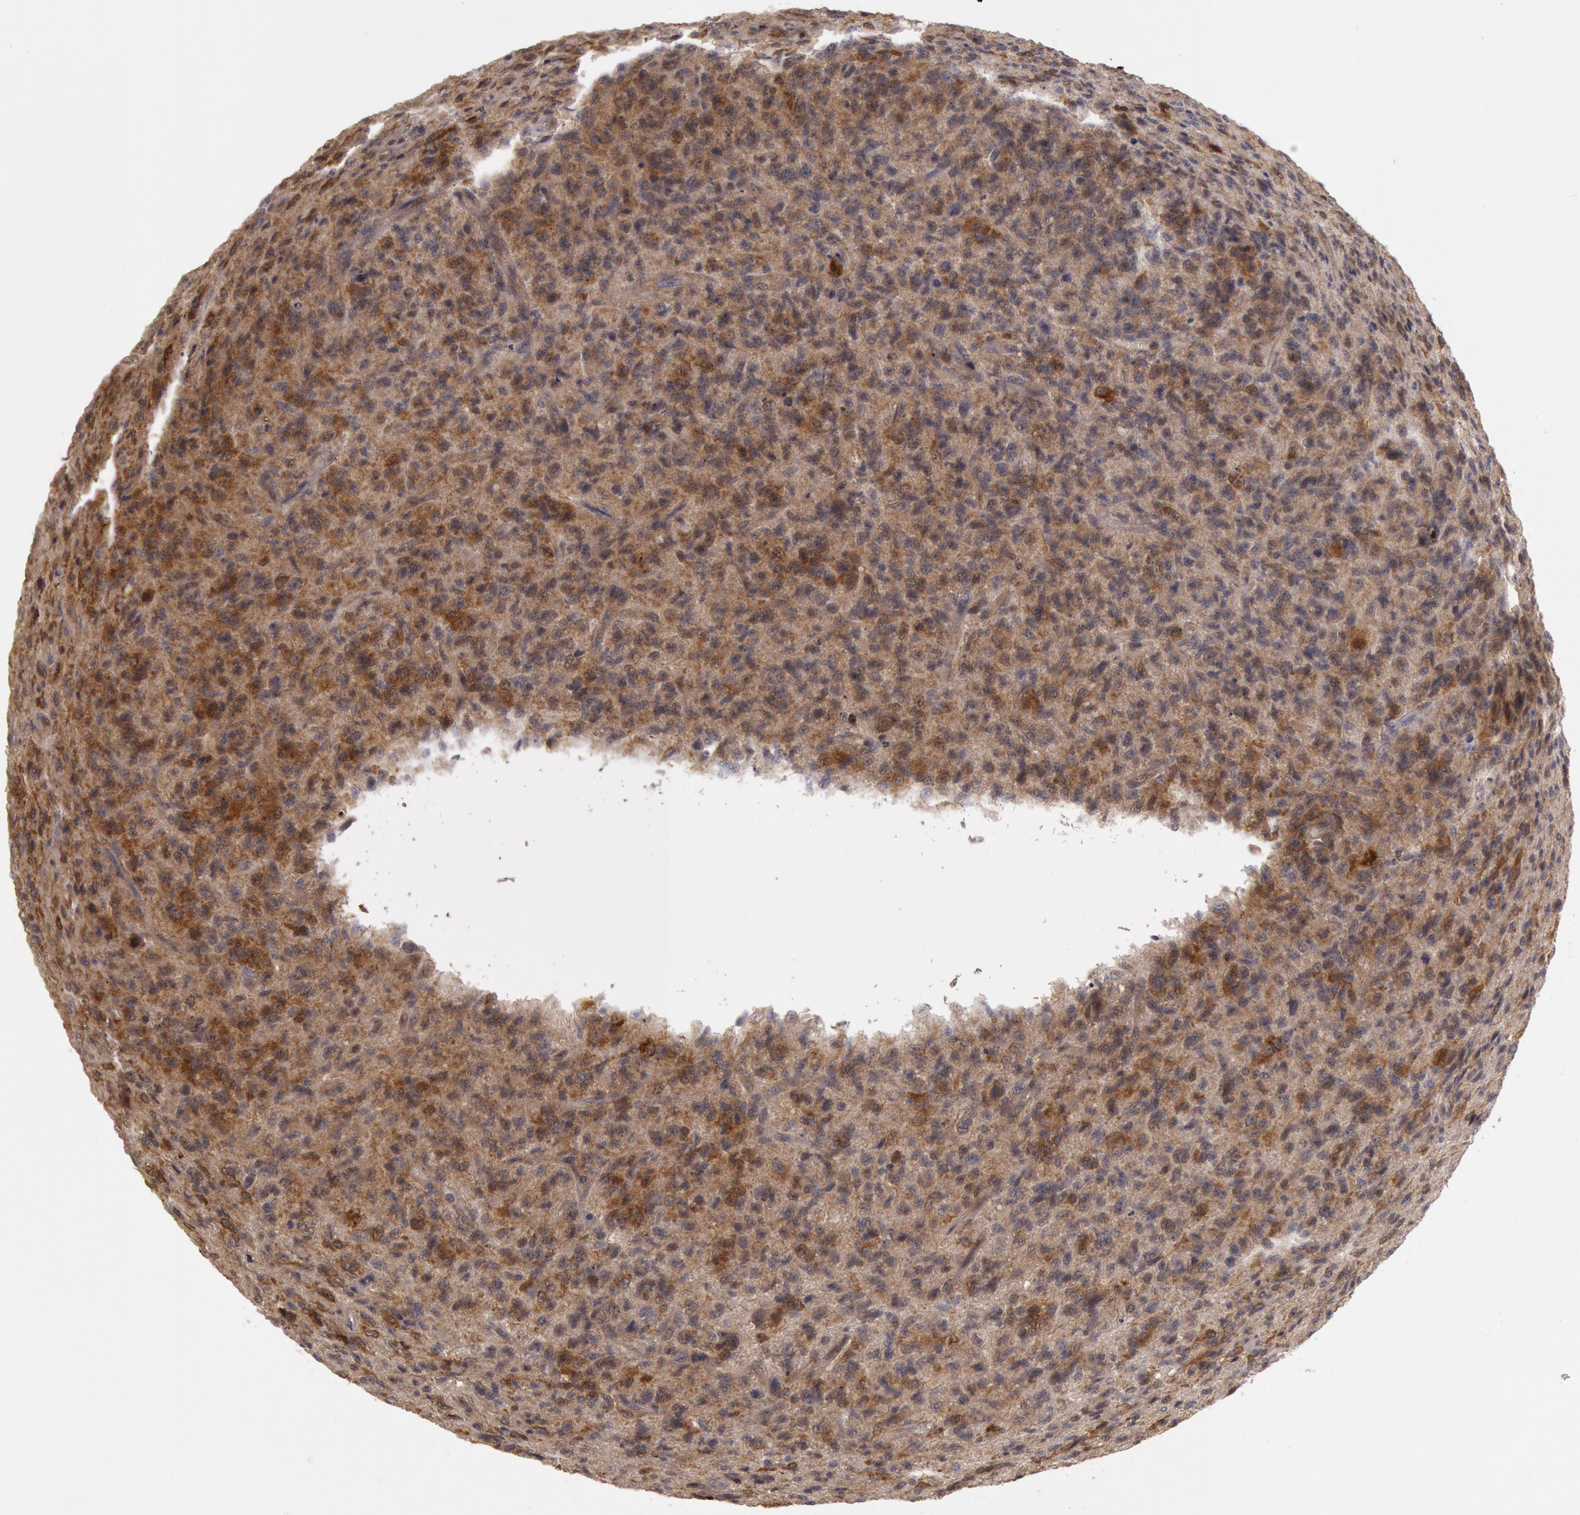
{"staining": {"intensity": "strong", "quantity": ">75%", "location": "cytoplasmic/membranous,nuclear"}, "tissue": "glioma", "cell_type": "Tumor cells", "image_type": "cancer", "snomed": [{"axis": "morphology", "description": "Glioma, malignant, High grade"}, {"axis": "topography", "description": "Brain"}], "caption": "Immunohistochemistry (IHC) photomicrograph of glioma stained for a protein (brown), which demonstrates high levels of strong cytoplasmic/membranous and nuclear staining in about >75% of tumor cells.", "gene": "TRIB2", "patient": {"sex": "male", "age": 36}}